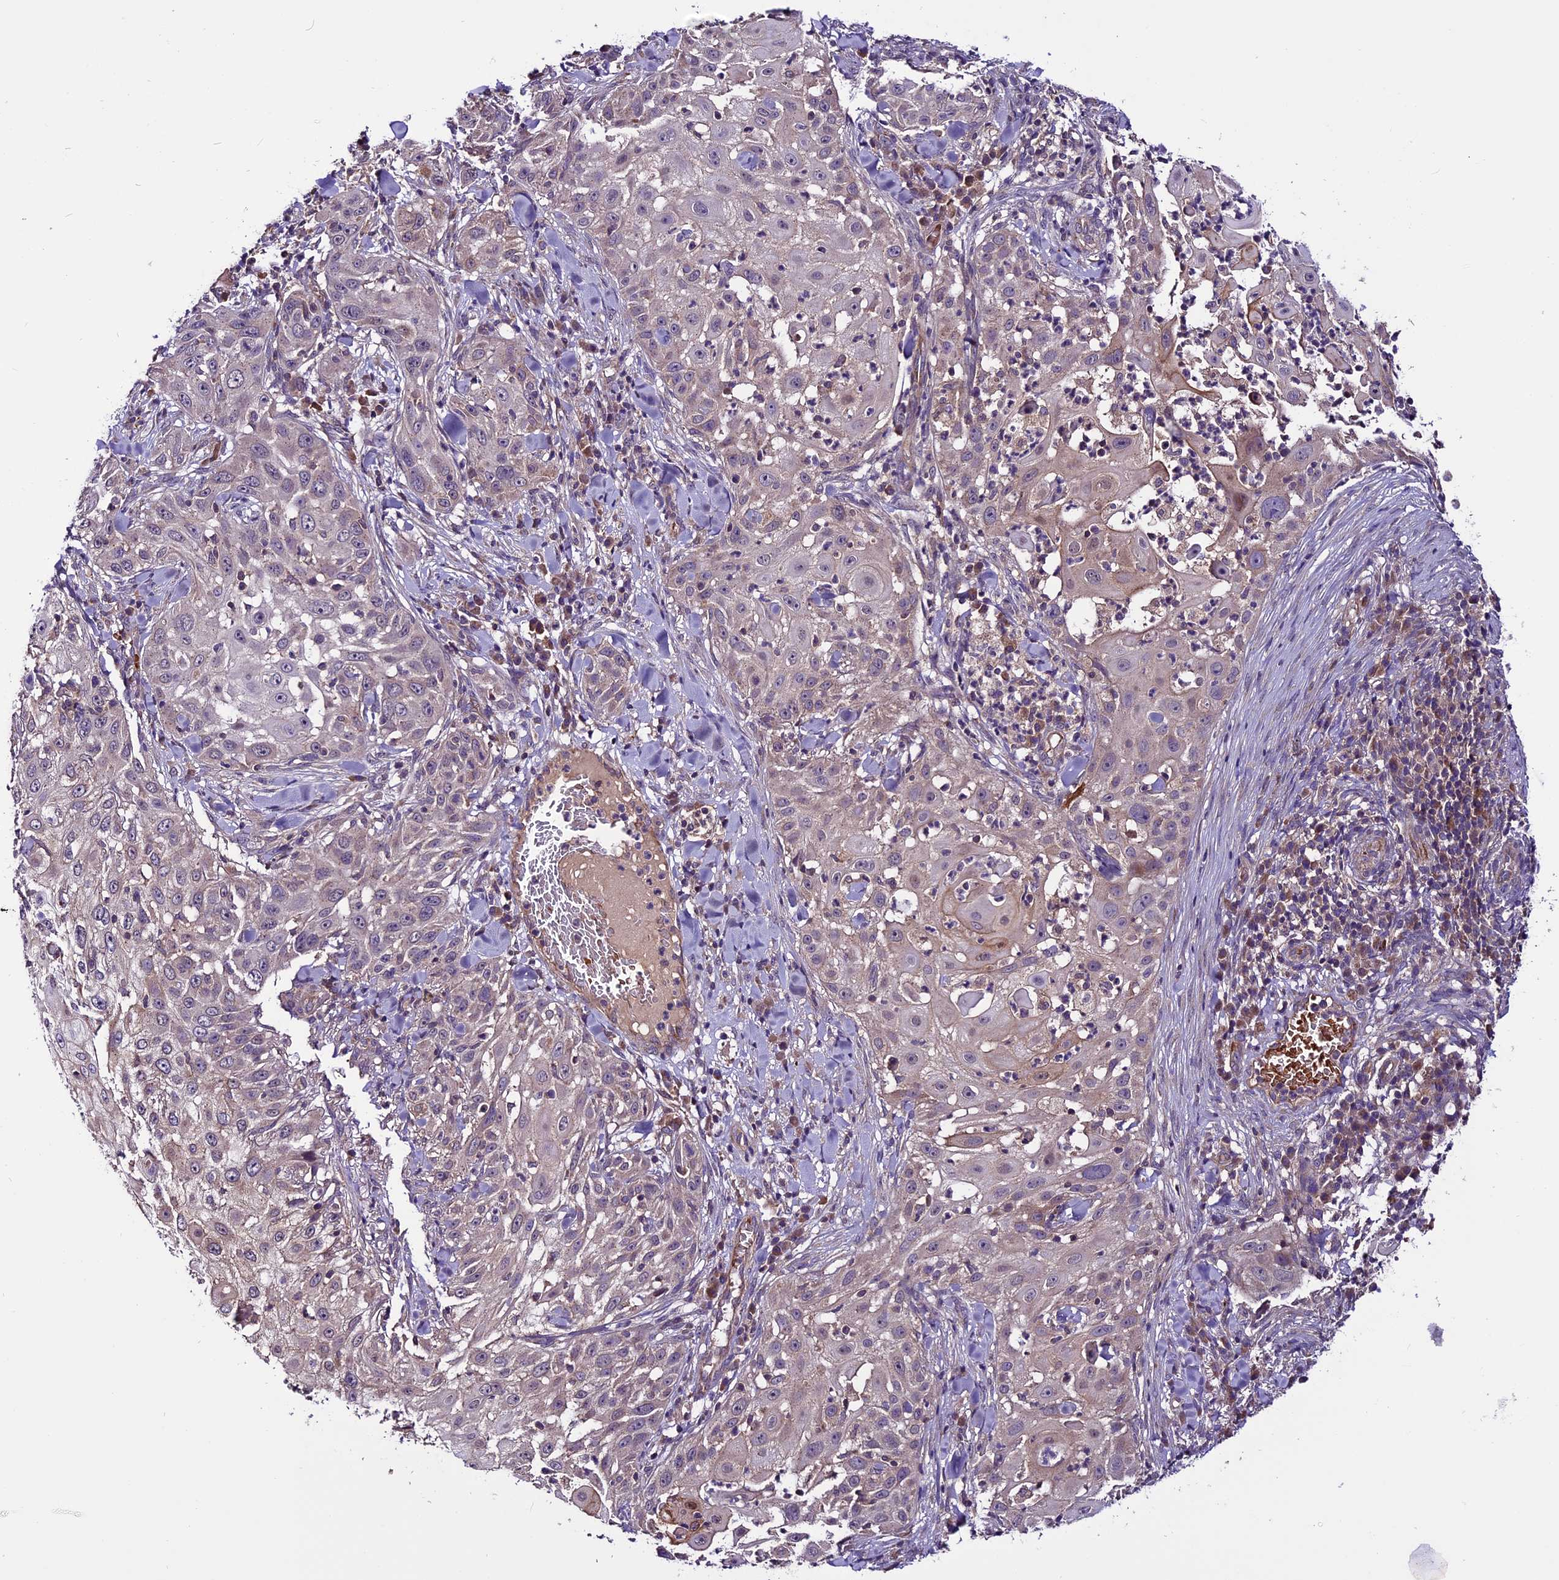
{"staining": {"intensity": "moderate", "quantity": "<25%", "location": "cytoplasmic/membranous"}, "tissue": "skin cancer", "cell_type": "Tumor cells", "image_type": "cancer", "snomed": [{"axis": "morphology", "description": "Squamous cell carcinoma, NOS"}, {"axis": "topography", "description": "Skin"}], "caption": "A photomicrograph showing moderate cytoplasmic/membranous expression in approximately <25% of tumor cells in skin squamous cell carcinoma, as visualized by brown immunohistochemical staining.", "gene": "RINL", "patient": {"sex": "female", "age": 44}}